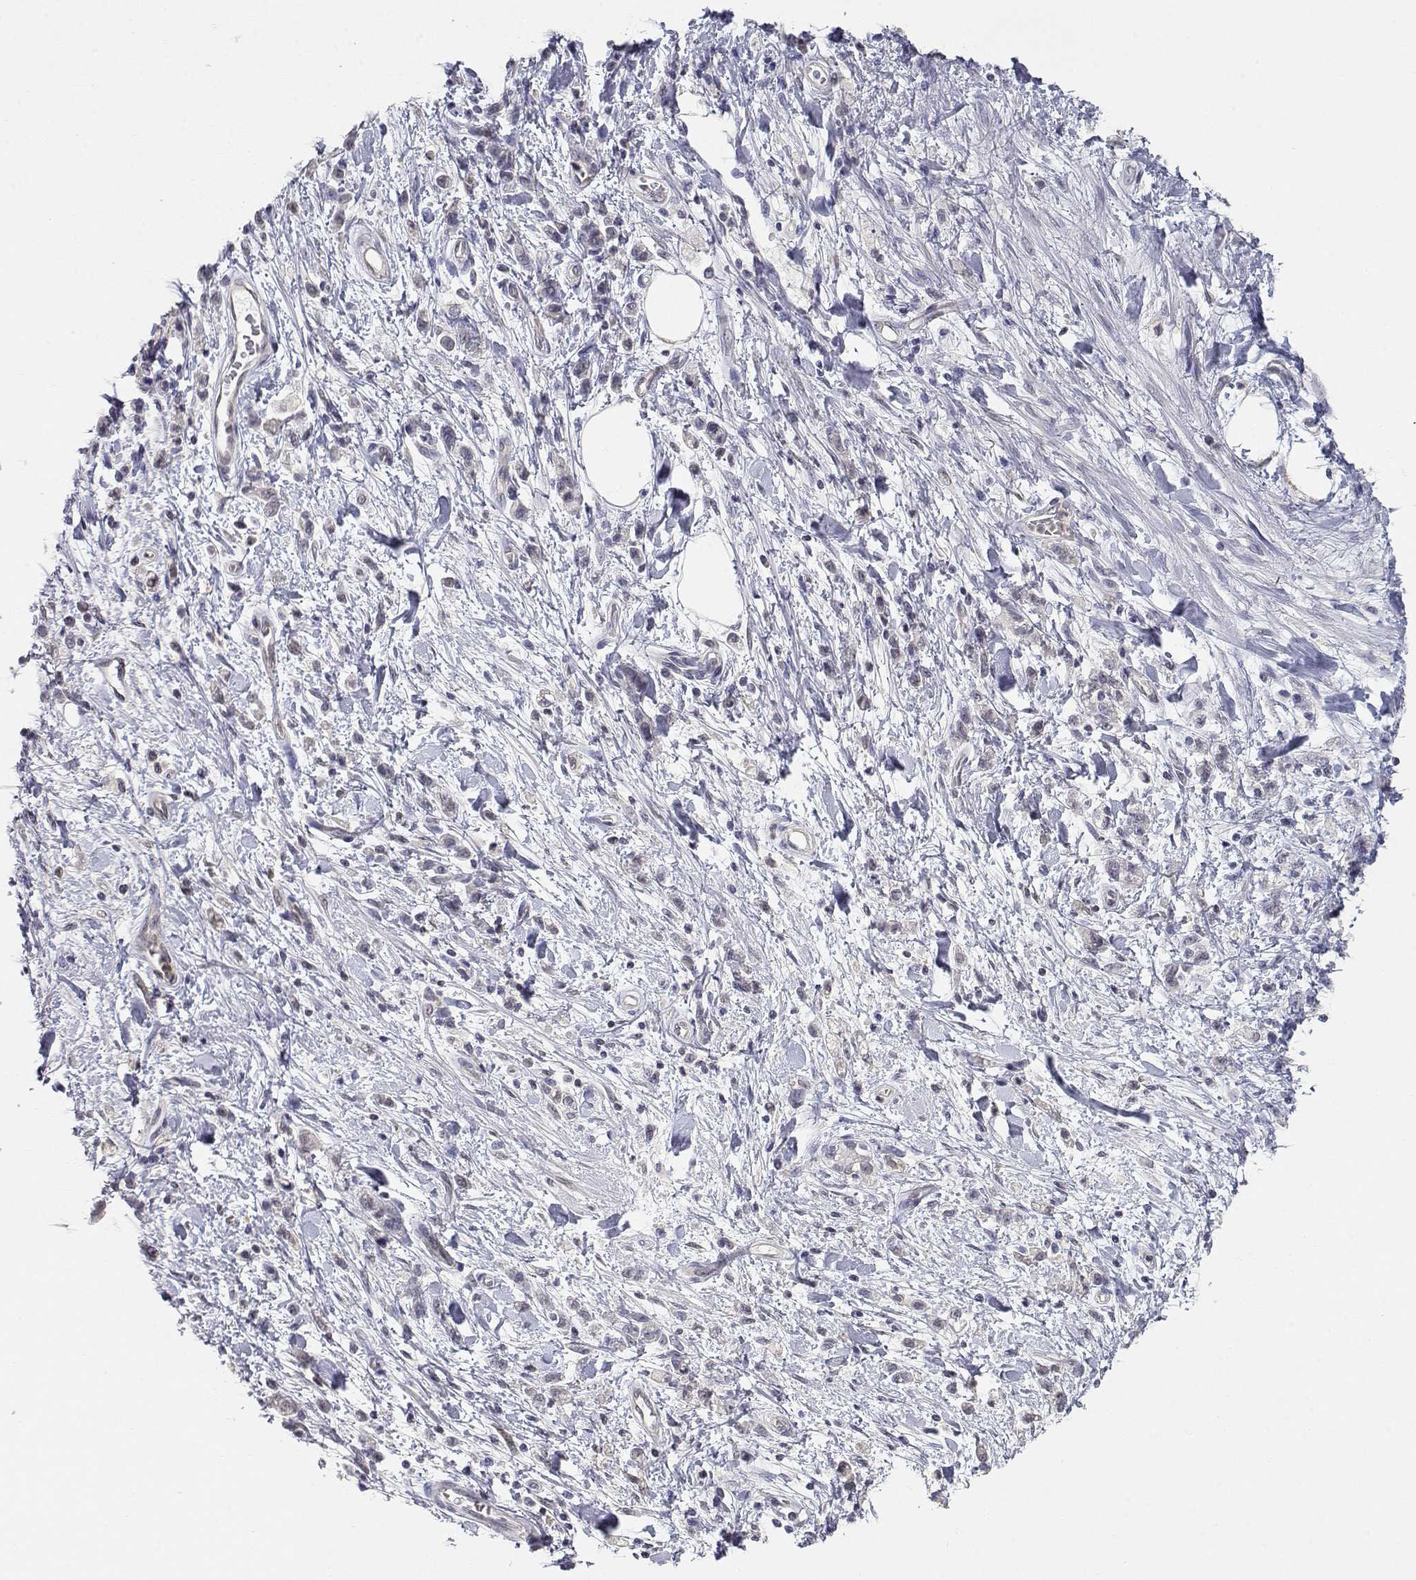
{"staining": {"intensity": "negative", "quantity": "none", "location": "none"}, "tissue": "stomach cancer", "cell_type": "Tumor cells", "image_type": "cancer", "snomed": [{"axis": "morphology", "description": "Adenocarcinoma, NOS"}, {"axis": "topography", "description": "Stomach"}], "caption": "Immunohistochemical staining of stomach cancer (adenocarcinoma) demonstrates no significant staining in tumor cells.", "gene": "ADA", "patient": {"sex": "male", "age": 77}}